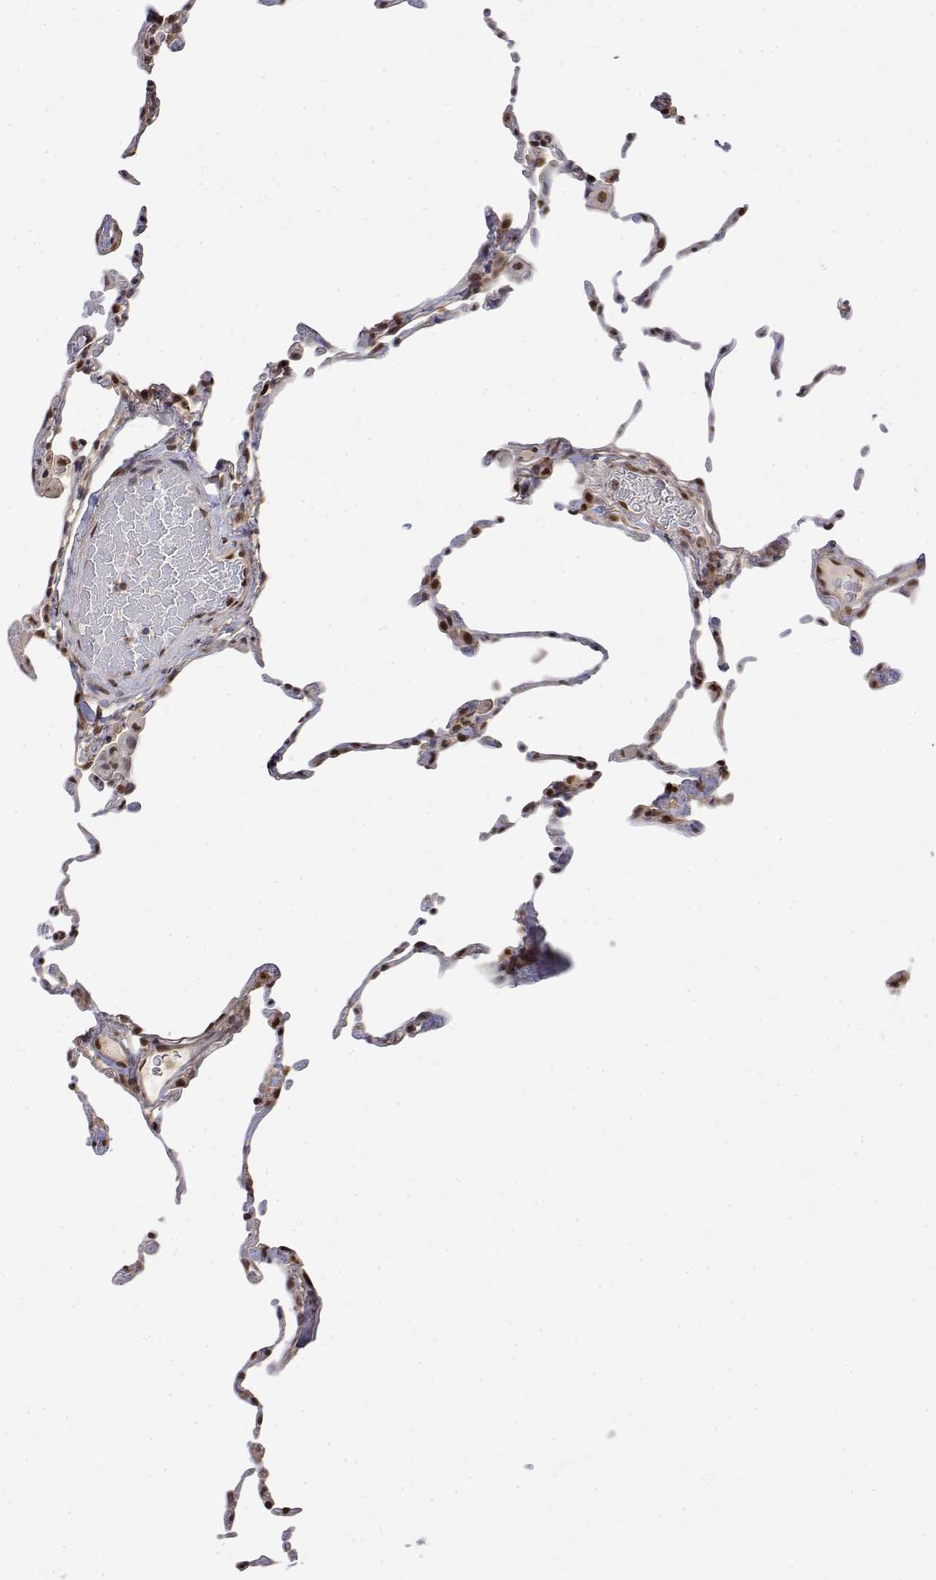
{"staining": {"intensity": "strong", "quantity": ">75%", "location": "nuclear"}, "tissue": "lung", "cell_type": "Alveolar cells", "image_type": "normal", "snomed": [{"axis": "morphology", "description": "Normal tissue, NOS"}, {"axis": "topography", "description": "Lung"}], "caption": "Immunohistochemistry (IHC) of benign human lung exhibits high levels of strong nuclear staining in approximately >75% of alveolar cells. (Stains: DAB (3,3'-diaminobenzidine) in brown, nuclei in blue, Microscopy: brightfield microscopy at high magnification).", "gene": "TPI1", "patient": {"sex": "female", "age": 57}}